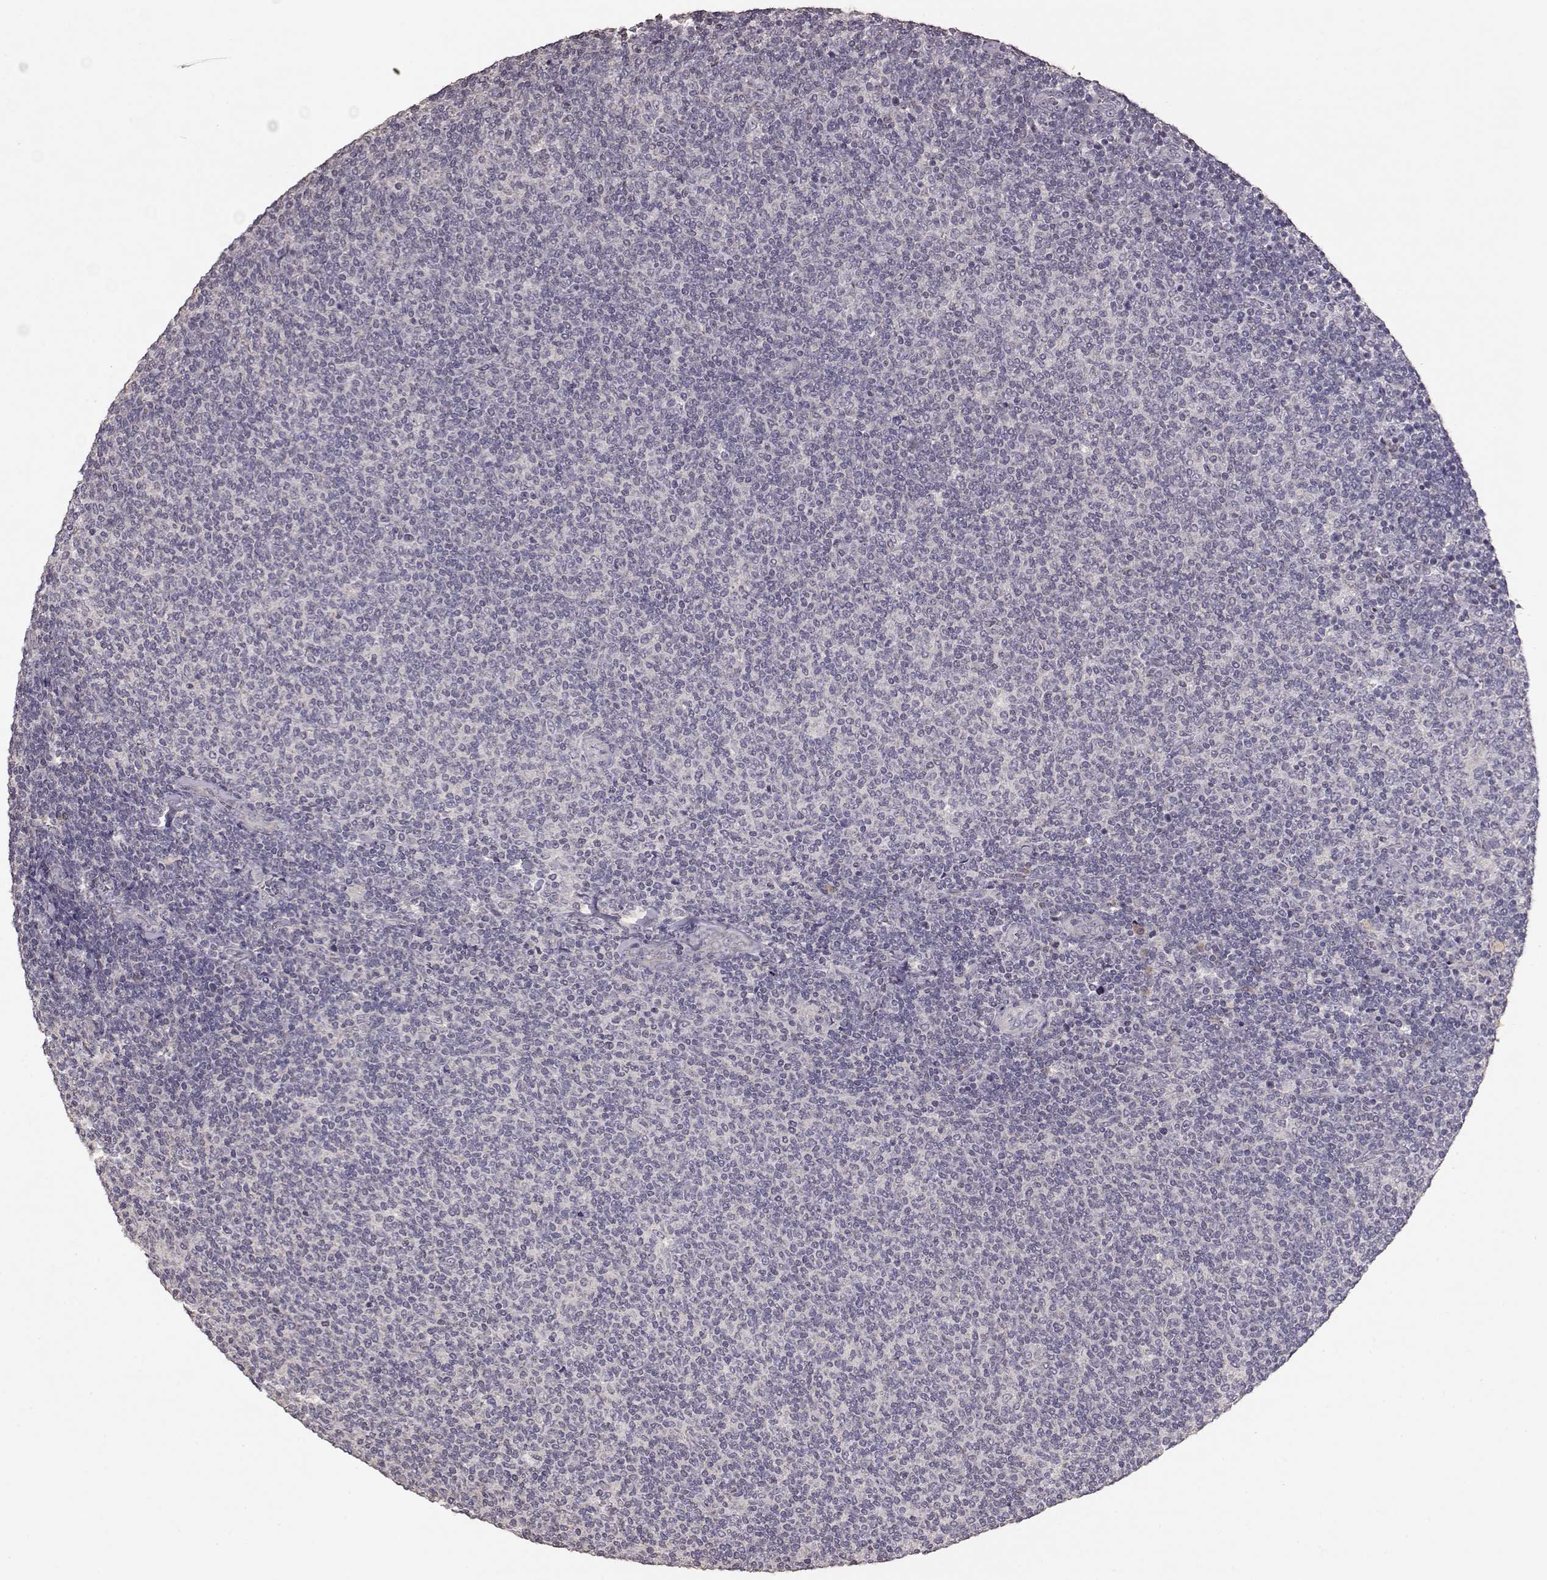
{"staining": {"intensity": "negative", "quantity": "none", "location": "none"}, "tissue": "lymphoma", "cell_type": "Tumor cells", "image_type": "cancer", "snomed": [{"axis": "morphology", "description": "Malignant lymphoma, non-Hodgkin's type, Low grade"}, {"axis": "topography", "description": "Lymph node"}], "caption": "High power microscopy image of an immunohistochemistry (IHC) photomicrograph of lymphoma, revealing no significant positivity in tumor cells.", "gene": "PMCH", "patient": {"sex": "male", "age": 52}}